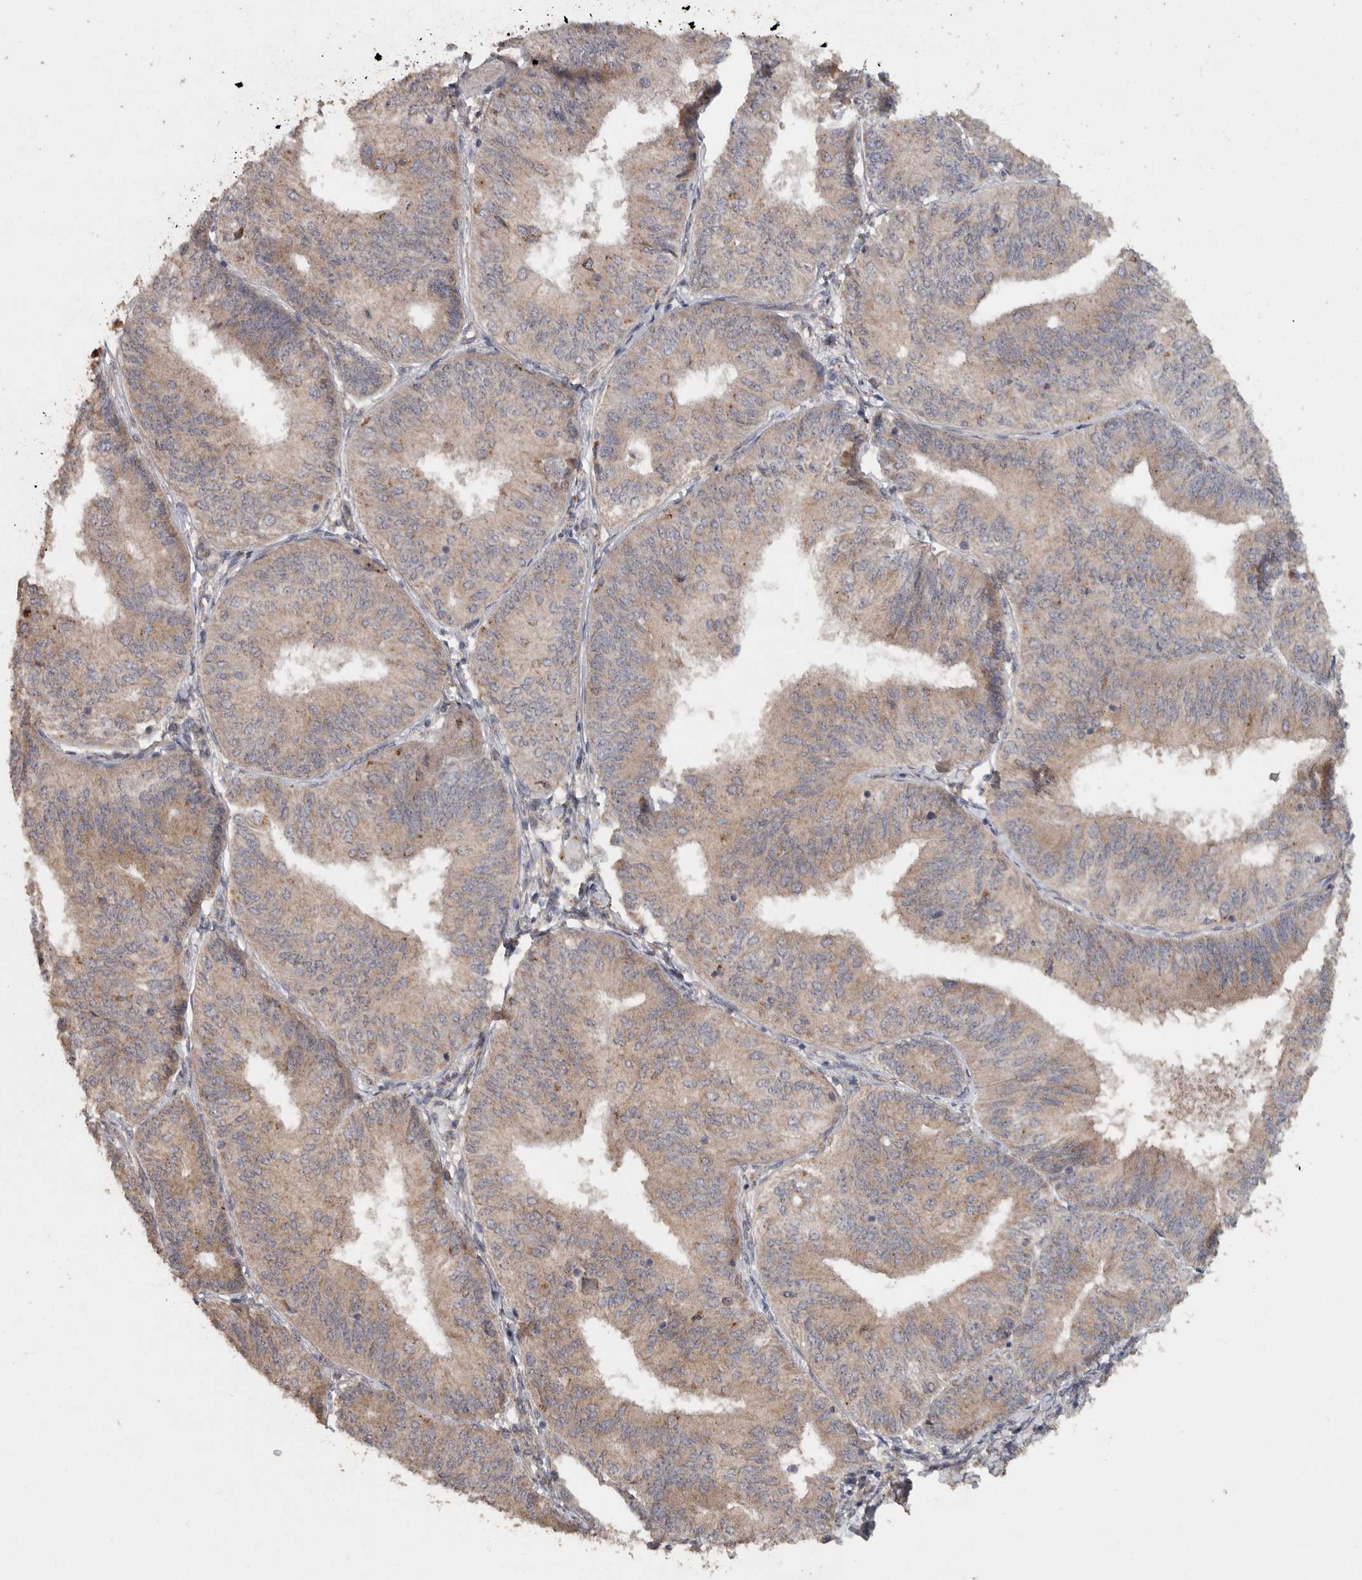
{"staining": {"intensity": "moderate", "quantity": ">75%", "location": "cytoplasmic/membranous"}, "tissue": "endometrial cancer", "cell_type": "Tumor cells", "image_type": "cancer", "snomed": [{"axis": "morphology", "description": "Adenocarcinoma, NOS"}, {"axis": "topography", "description": "Endometrium"}], "caption": "This histopathology image shows immunohistochemistry (IHC) staining of human endometrial cancer, with medium moderate cytoplasmic/membranous staining in approximately >75% of tumor cells.", "gene": "PODXL2", "patient": {"sex": "female", "age": 58}}